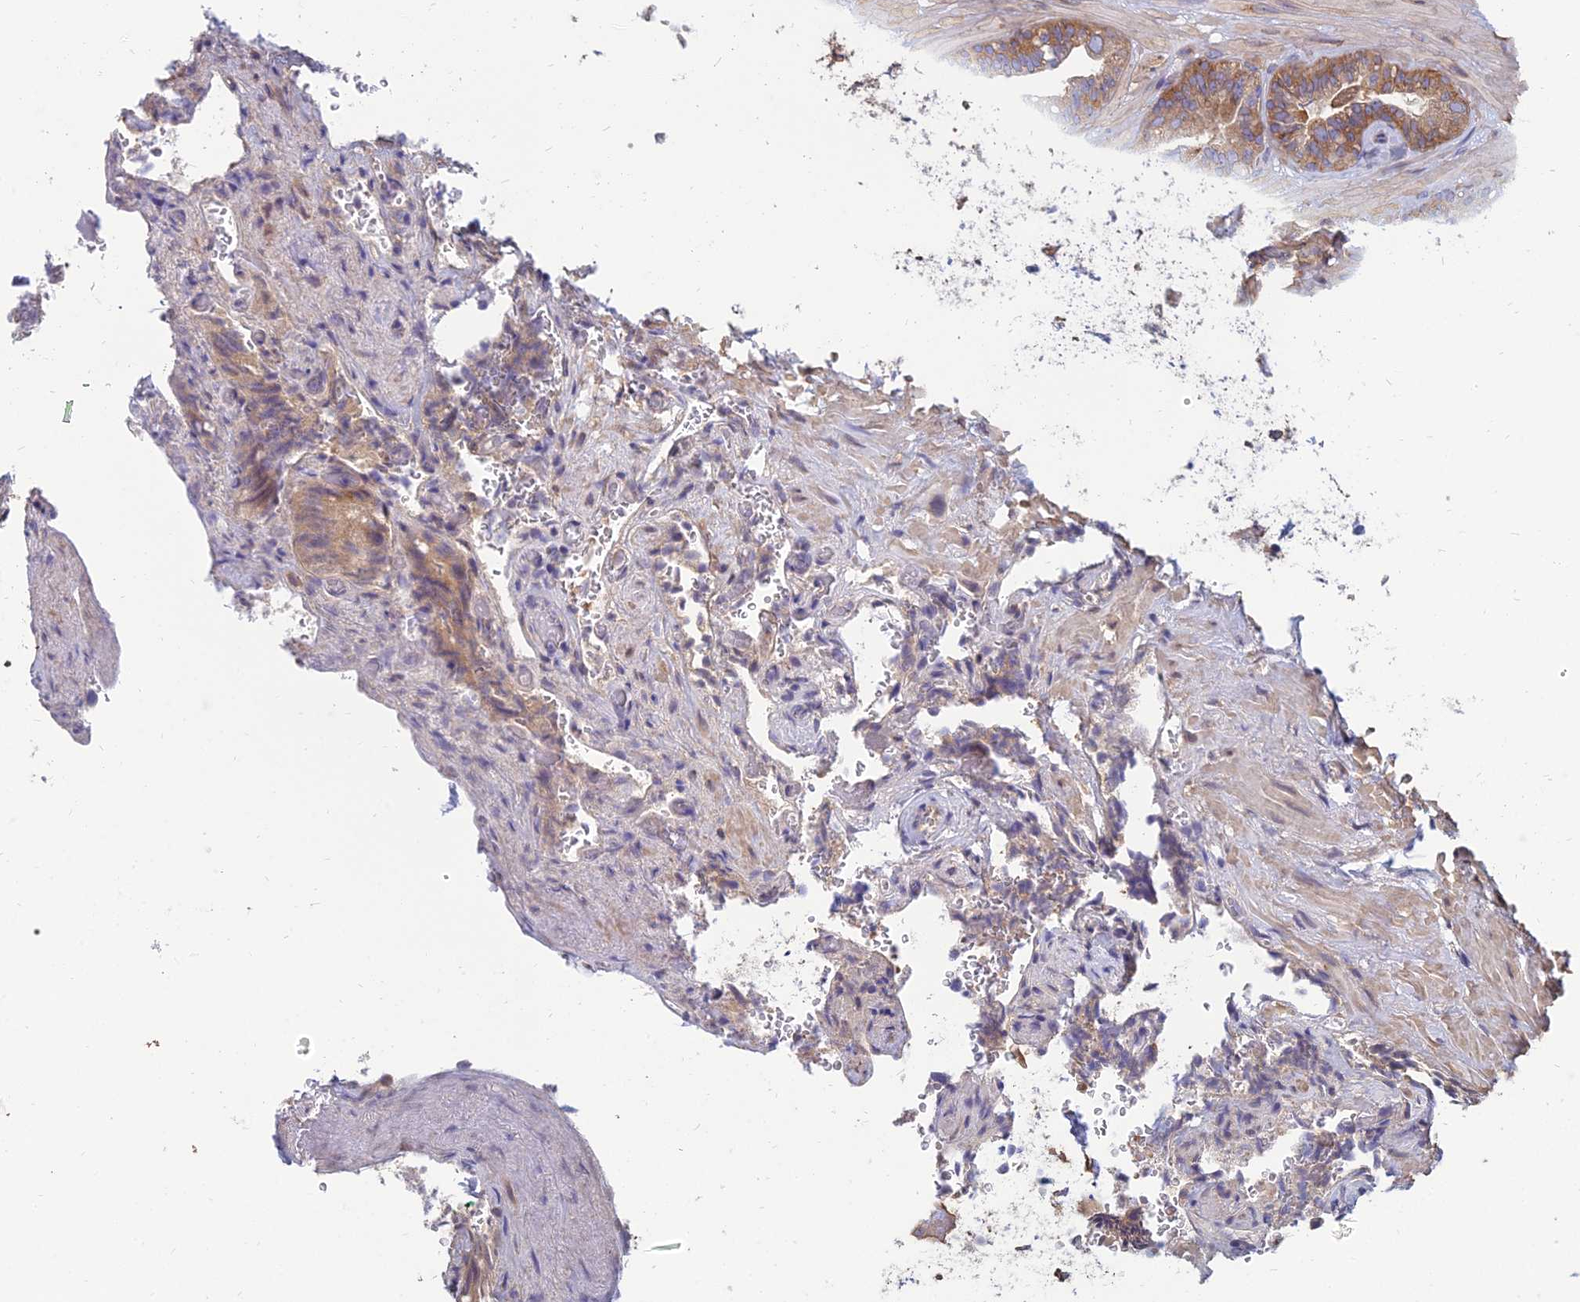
{"staining": {"intensity": "moderate", "quantity": ">75%", "location": "cytoplasmic/membranous"}, "tissue": "seminal vesicle", "cell_type": "Glandular cells", "image_type": "normal", "snomed": [{"axis": "morphology", "description": "Normal tissue, NOS"}, {"axis": "topography", "description": "Prostate and seminal vesicle, NOS"}, {"axis": "topography", "description": "Prostate"}, {"axis": "topography", "description": "Seminal veicle"}], "caption": "Human seminal vesicle stained with a brown dye reveals moderate cytoplasmic/membranous positive staining in approximately >75% of glandular cells.", "gene": "TXLNA", "patient": {"sex": "male", "age": 67}}